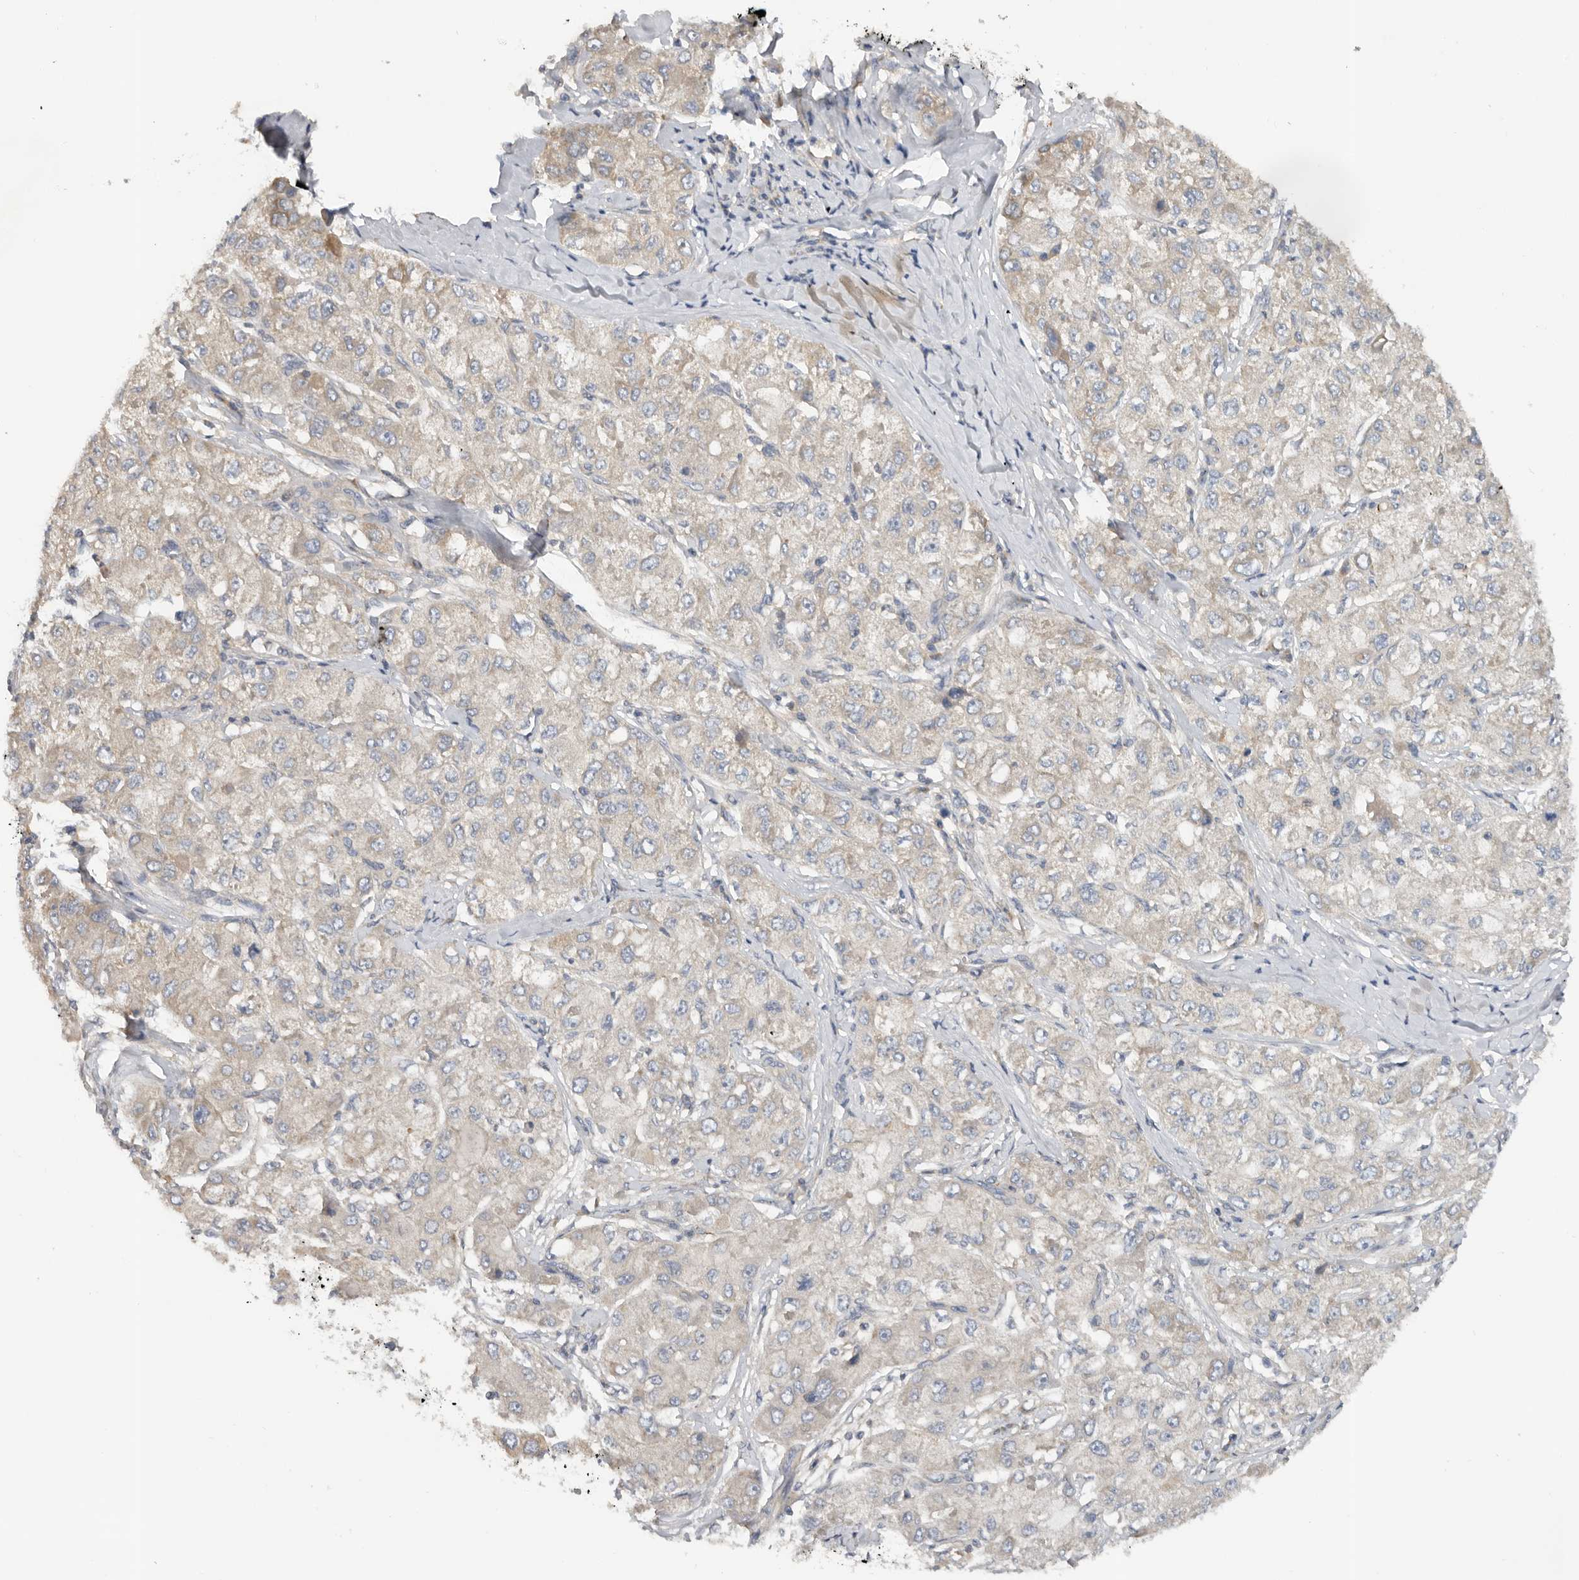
{"staining": {"intensity": "negative", "quantity": "none", "location": "none"}, "tissue": "liver cancer", "cell_type": "Tumor cells", "image_type": "cancer", "snomed": [{"axis": "morphology", "description": "Carcinoma, Hepatocellular, NOS"}, {"axis": "topography", "description": "Liver"}], "caption": "Immunohistochemical staining of human liver cancer (hepatocellular carcinoma) shows no significant expression in tumor cells.", "gene": "PPP1R42", "patient": {"sex": "male", "age": 80}}